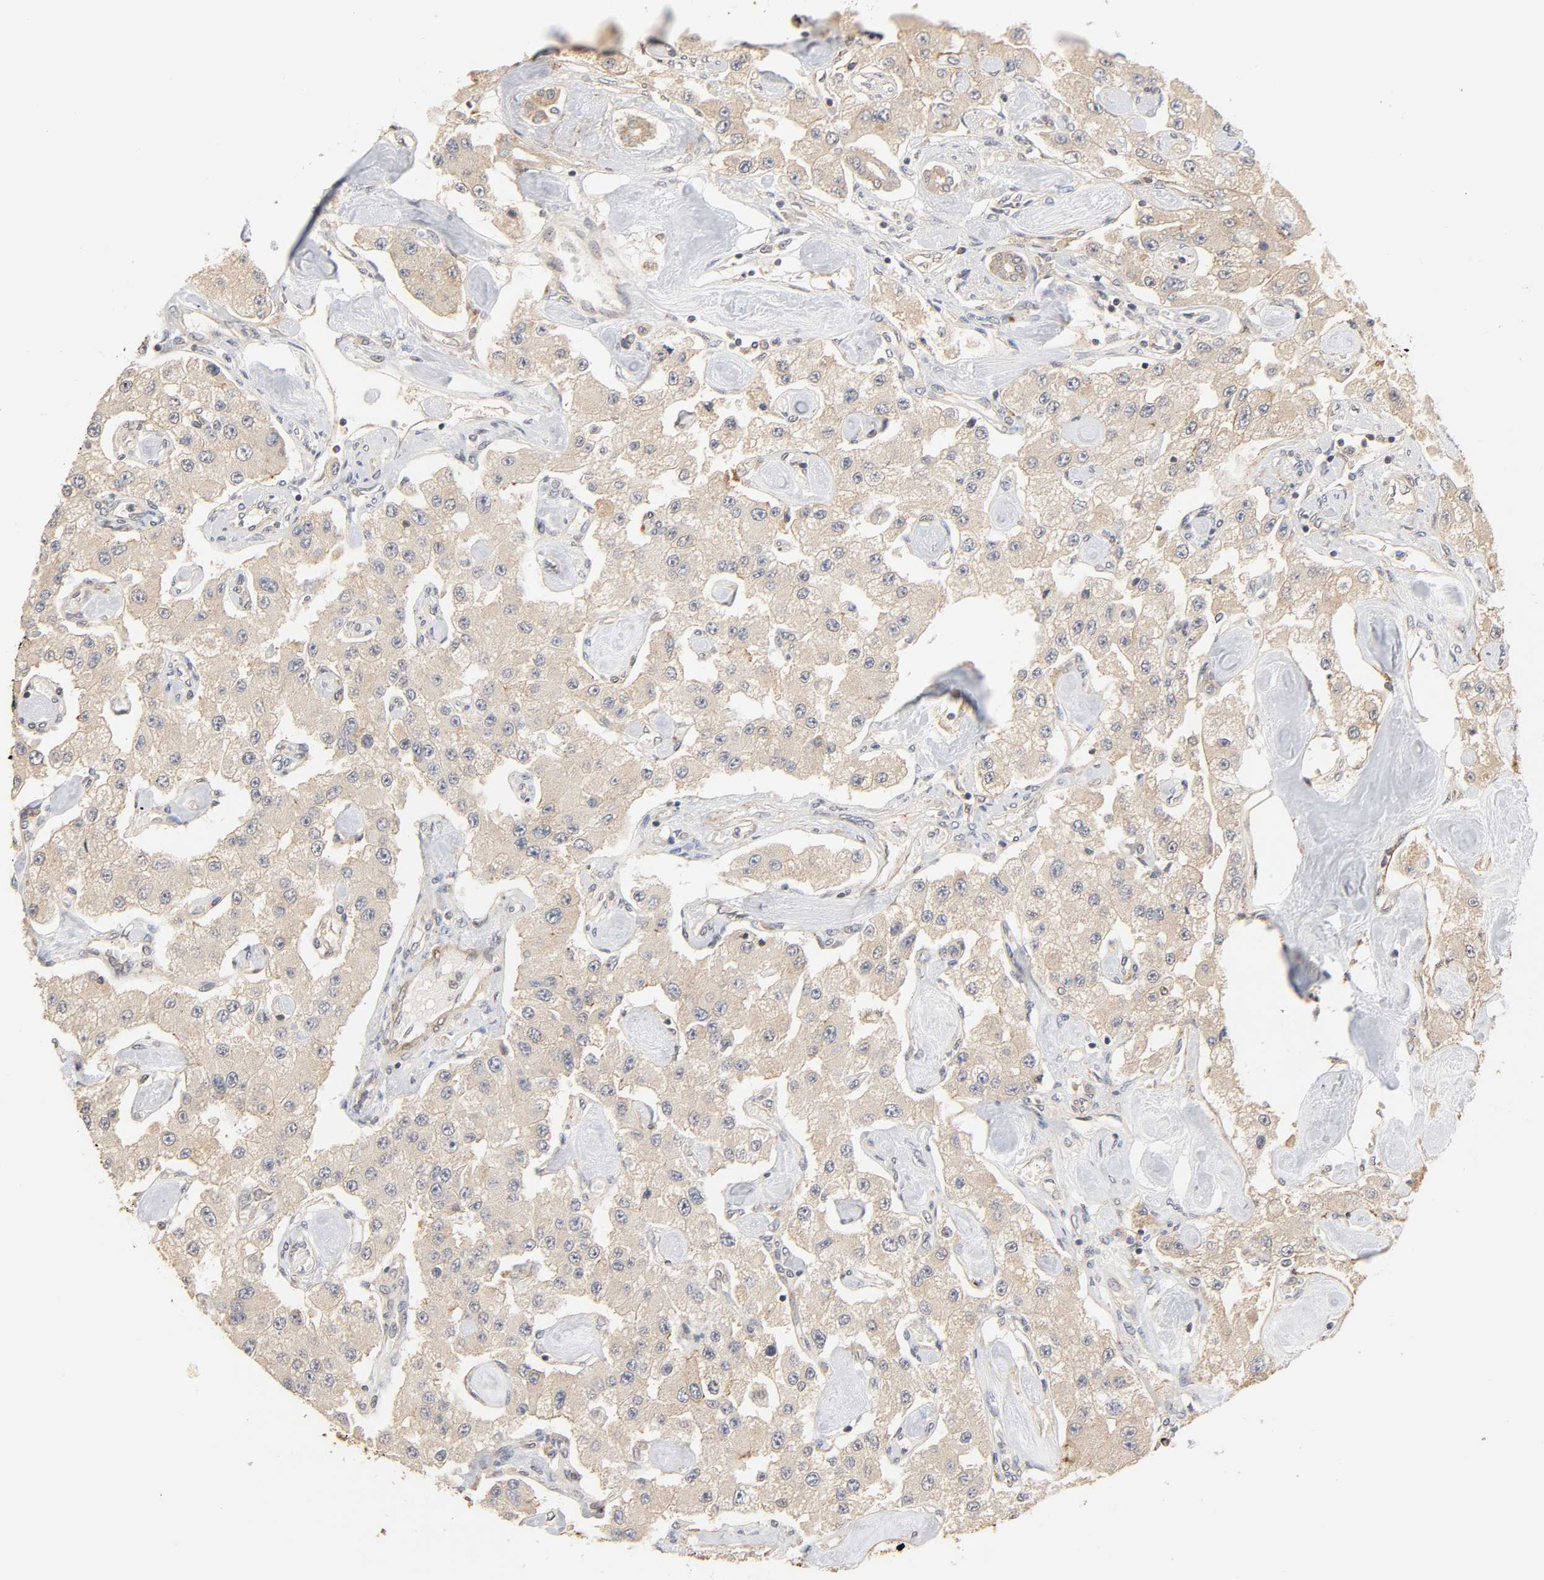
{"staining": {"intensity": "moderate", "quantity": ">75%", "location": "cytoplasmic/membranous"}, "tissue": "carcinoid", "cell_type": "Tumor cells", "image_type": "cancer", "snomed": [{"axis": "morphology", "description": "Carcinoid, malignant, NOS"}, {"axis": "topography", "description": "Pancreas"}], "caption": "Carcinoid tissue reveals moderate cytoplasmic/membranous expression in approximately >75% of tumor cells (IHC, brightfield microscopy, high magnification).", "gene": "NEMF", "patient": {"sex": "male", "age": 41}}